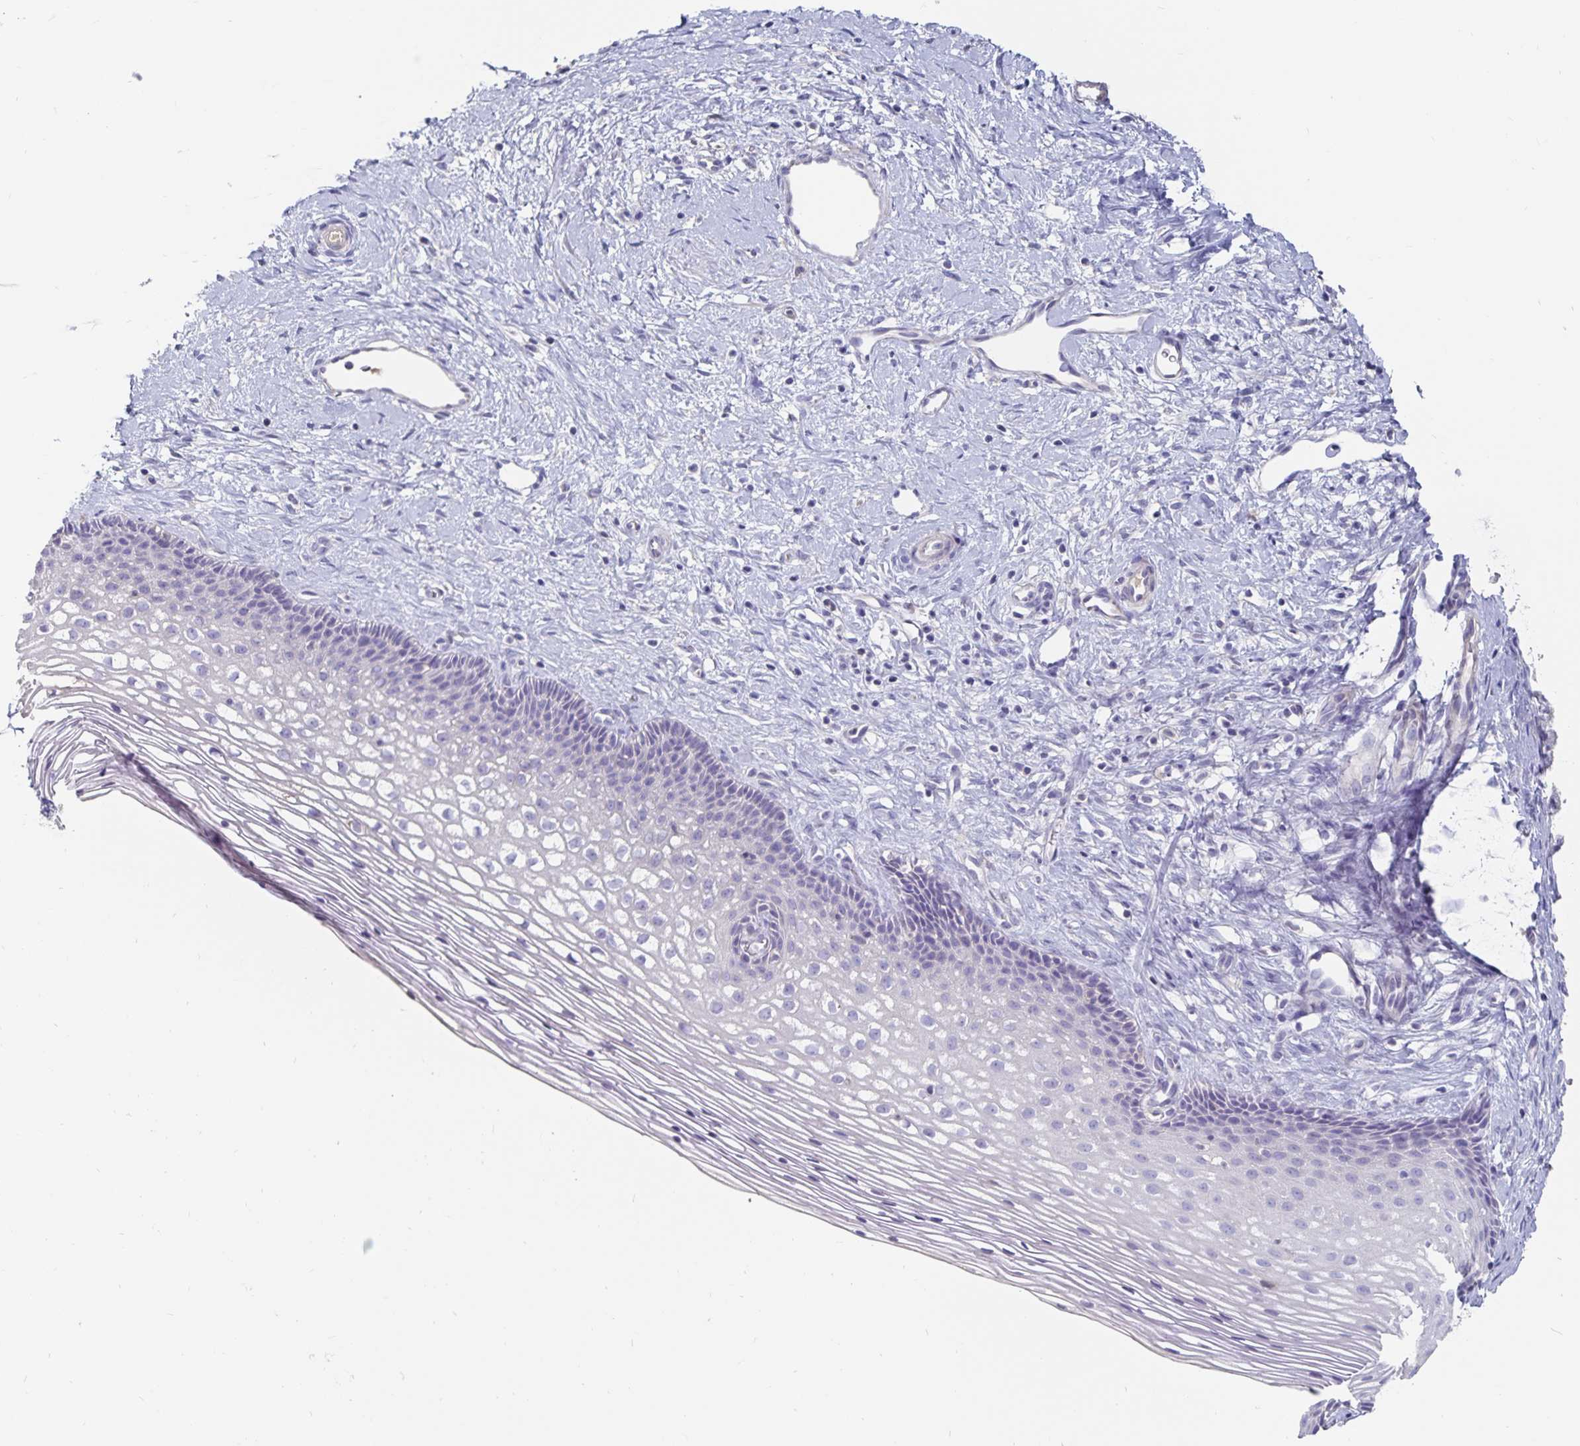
{"staining": {"intensity": "negative", "quantity": "none", "location": "none"}, "tissue": "cervix", "cell_type": "Squamous epithelial cells", "image_type": "normal", "snomed": [{"axis": "morphology", "description": "Normal tissue, NOS"}, {"axis": "topography", "description": "Cervix"}], "caption": "Immunohistochemistry (IHC) of unremarkable human cervix exhibits no expression in squamous epithelial cells. Nuclei are stained in blue.", "gene": "CFAP69", "patient": {"sex": "female", "age": 34}}